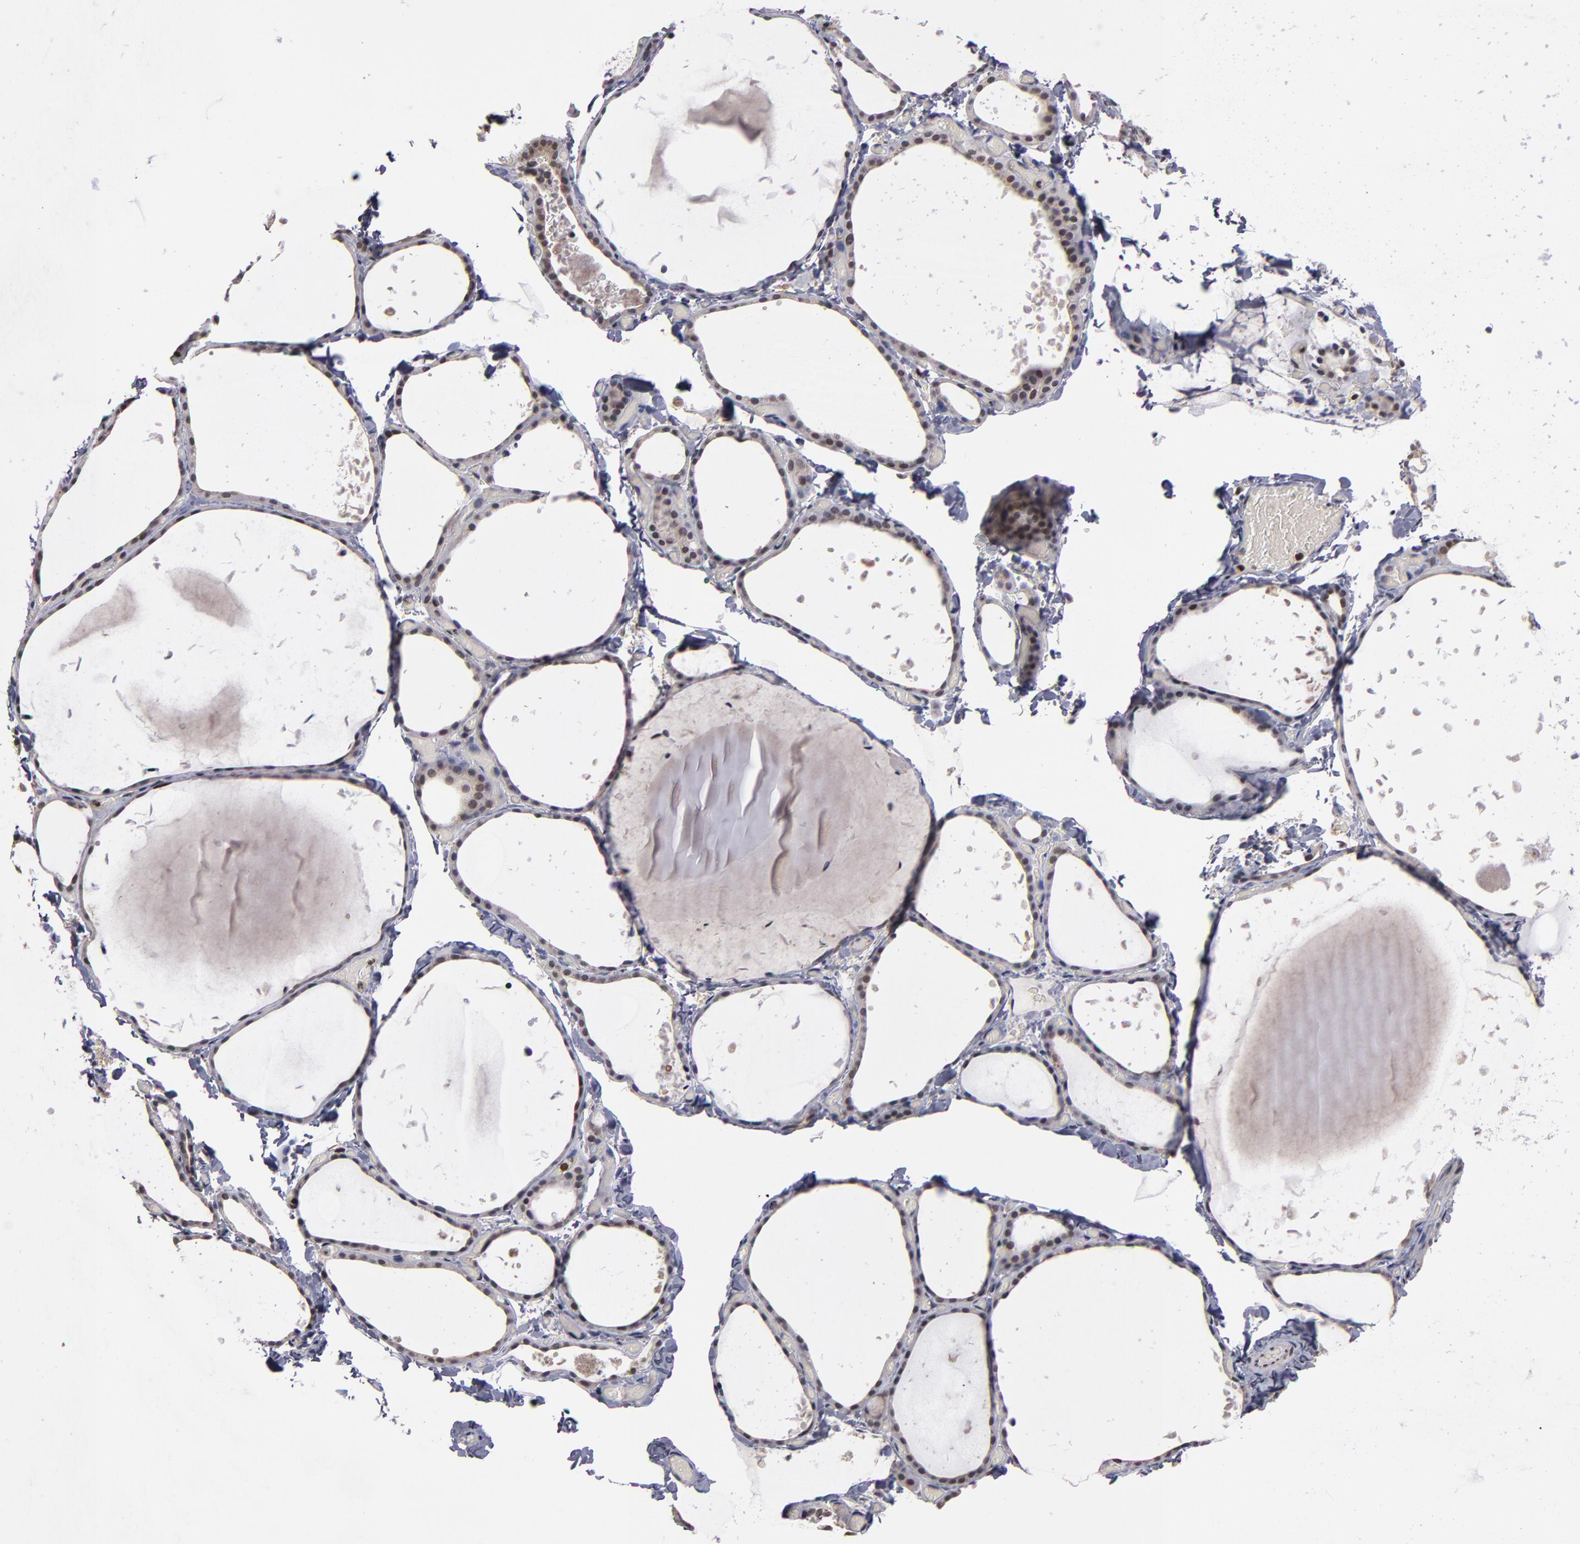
{"staining": {"intensity": "negative", "quantity": "none", "location": "none"}, "tissue": "thyroid gland", "cell_type": "Glandular cells", "image_type": "normal", "snomed": [{"axis": "morphology", "description": "Normal tissue, NOS"}, {"axis": "topography", "description": "Thyroid gland"}], "caption": "DAB immunohistochemical staining of benign thyroid gland shows no significant staining in glandular cells.", "gene": "KDM6A", "patient": {"sex": "female", "age": 22}}